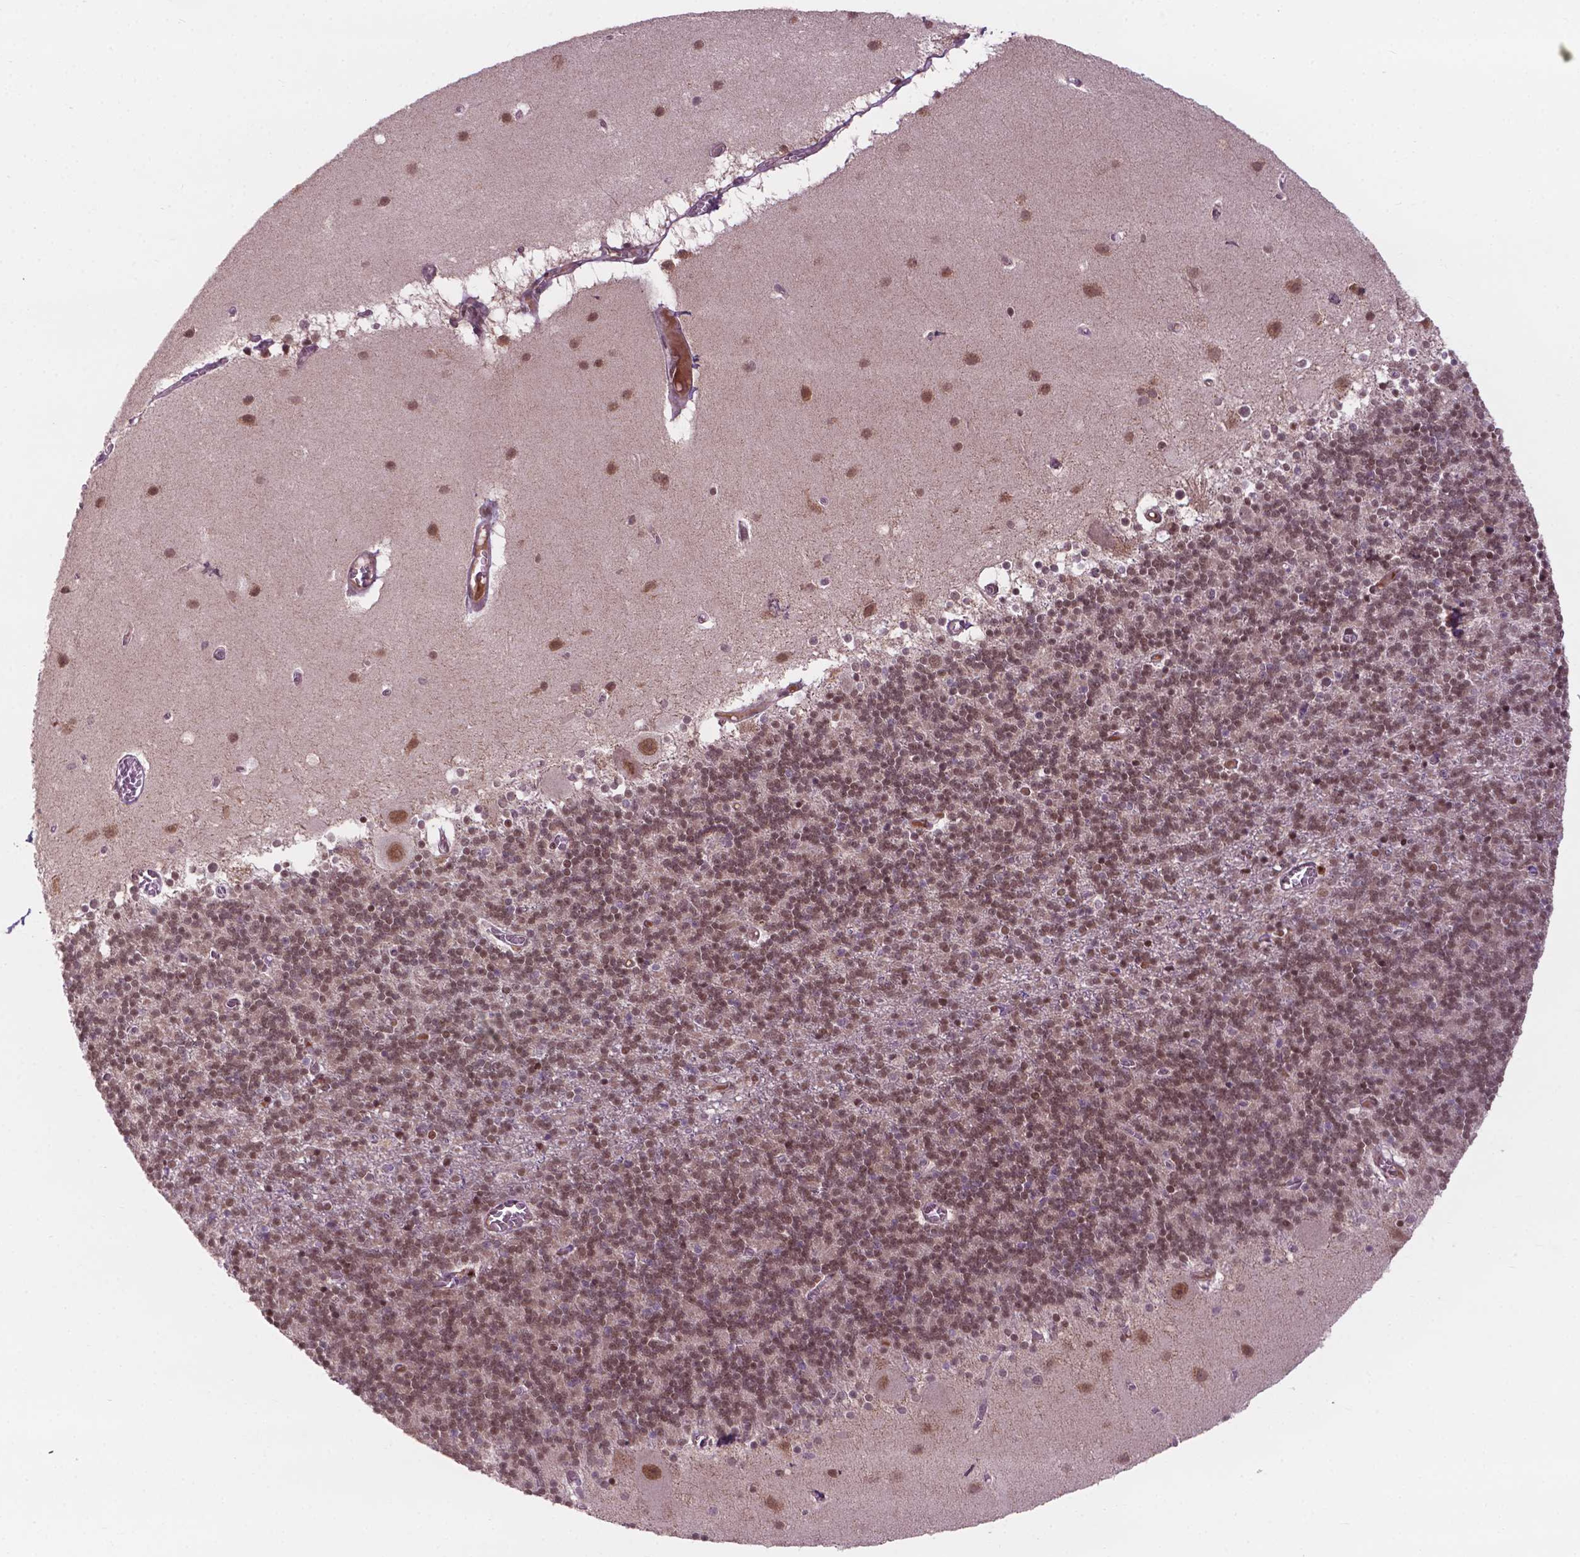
{"staining": {"intensity": "moderate", "quantity": "25%-75%", "location": "nuclear"}, "tissue": "cerebellum", "cell_type": "Cells in granular layer", "image_type": "normal", "snomed": [{"axis": "morphology", "description": "Normal tissue, NOS"}, {"axis": "topography", "description": "Cerebellum"}], "caption": "Cerebellum stained with DAB (3,3'-diaminobenzidine) IHC exhibits medium levels of moderate nuclear expression in approximately 25%-75% of cells in granular layer. (DAB IHC, brown staining for protein, blue staining for nuclei).", "gene": "NFAT5", "patient": {"sex": "male", "age": 70}}